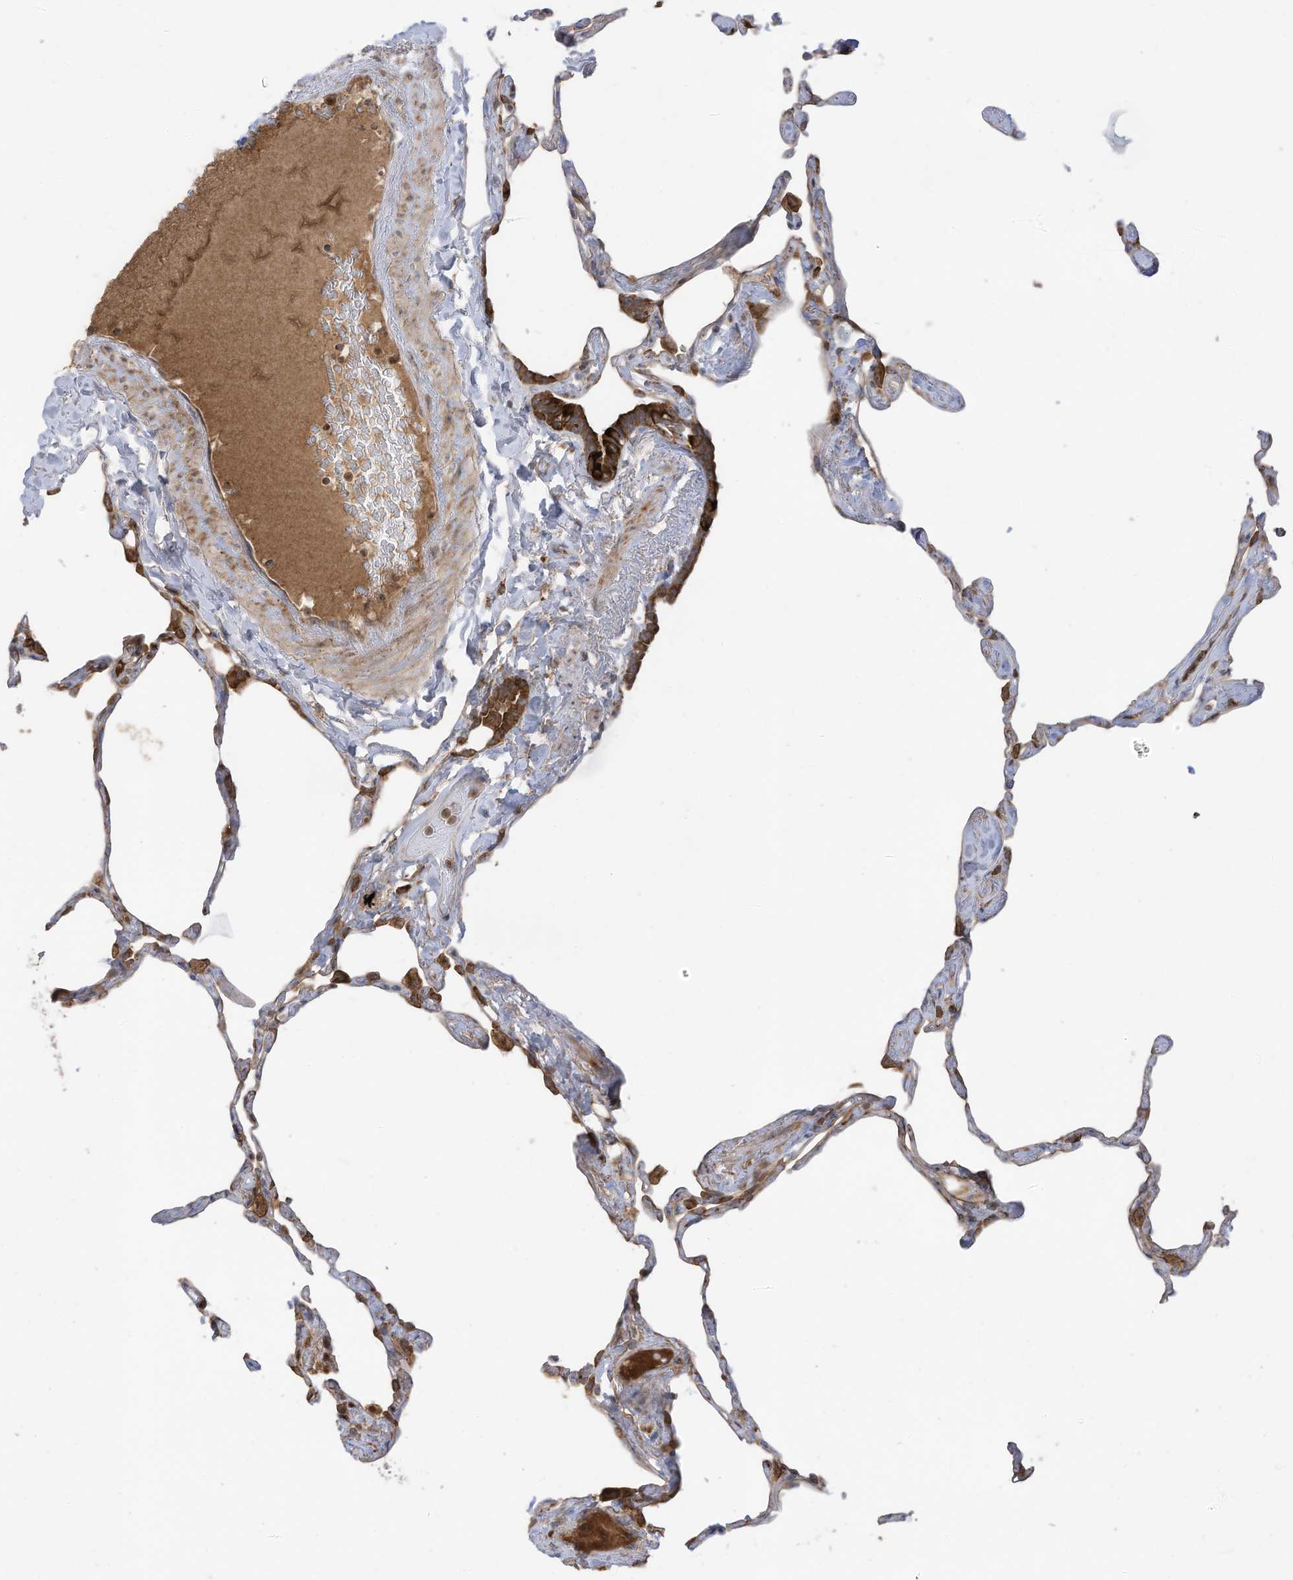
{"staining": {"intensity": "moderate", "quantity": "25%-75%", "location": "cytoplasmic/membranous"}, "tissue": "lung", "cell_type": "Alveolar cells", "image_type": "normal", "snomed": [{"axis": "morphology", "description": "Normal tissue, NOS"}, {"axis": "topography", "description": "Lung"}], "caption": "Protein expression analysis of unremarkable human lung reveals moderate cytoplasmic/membranous expression in approximately 25%-75% of alveolar cells. (DAB IHC with brightfield microscopy, high magnification).", "gene": "CGAS", "patient": {"sex": "male", "age": 65}}